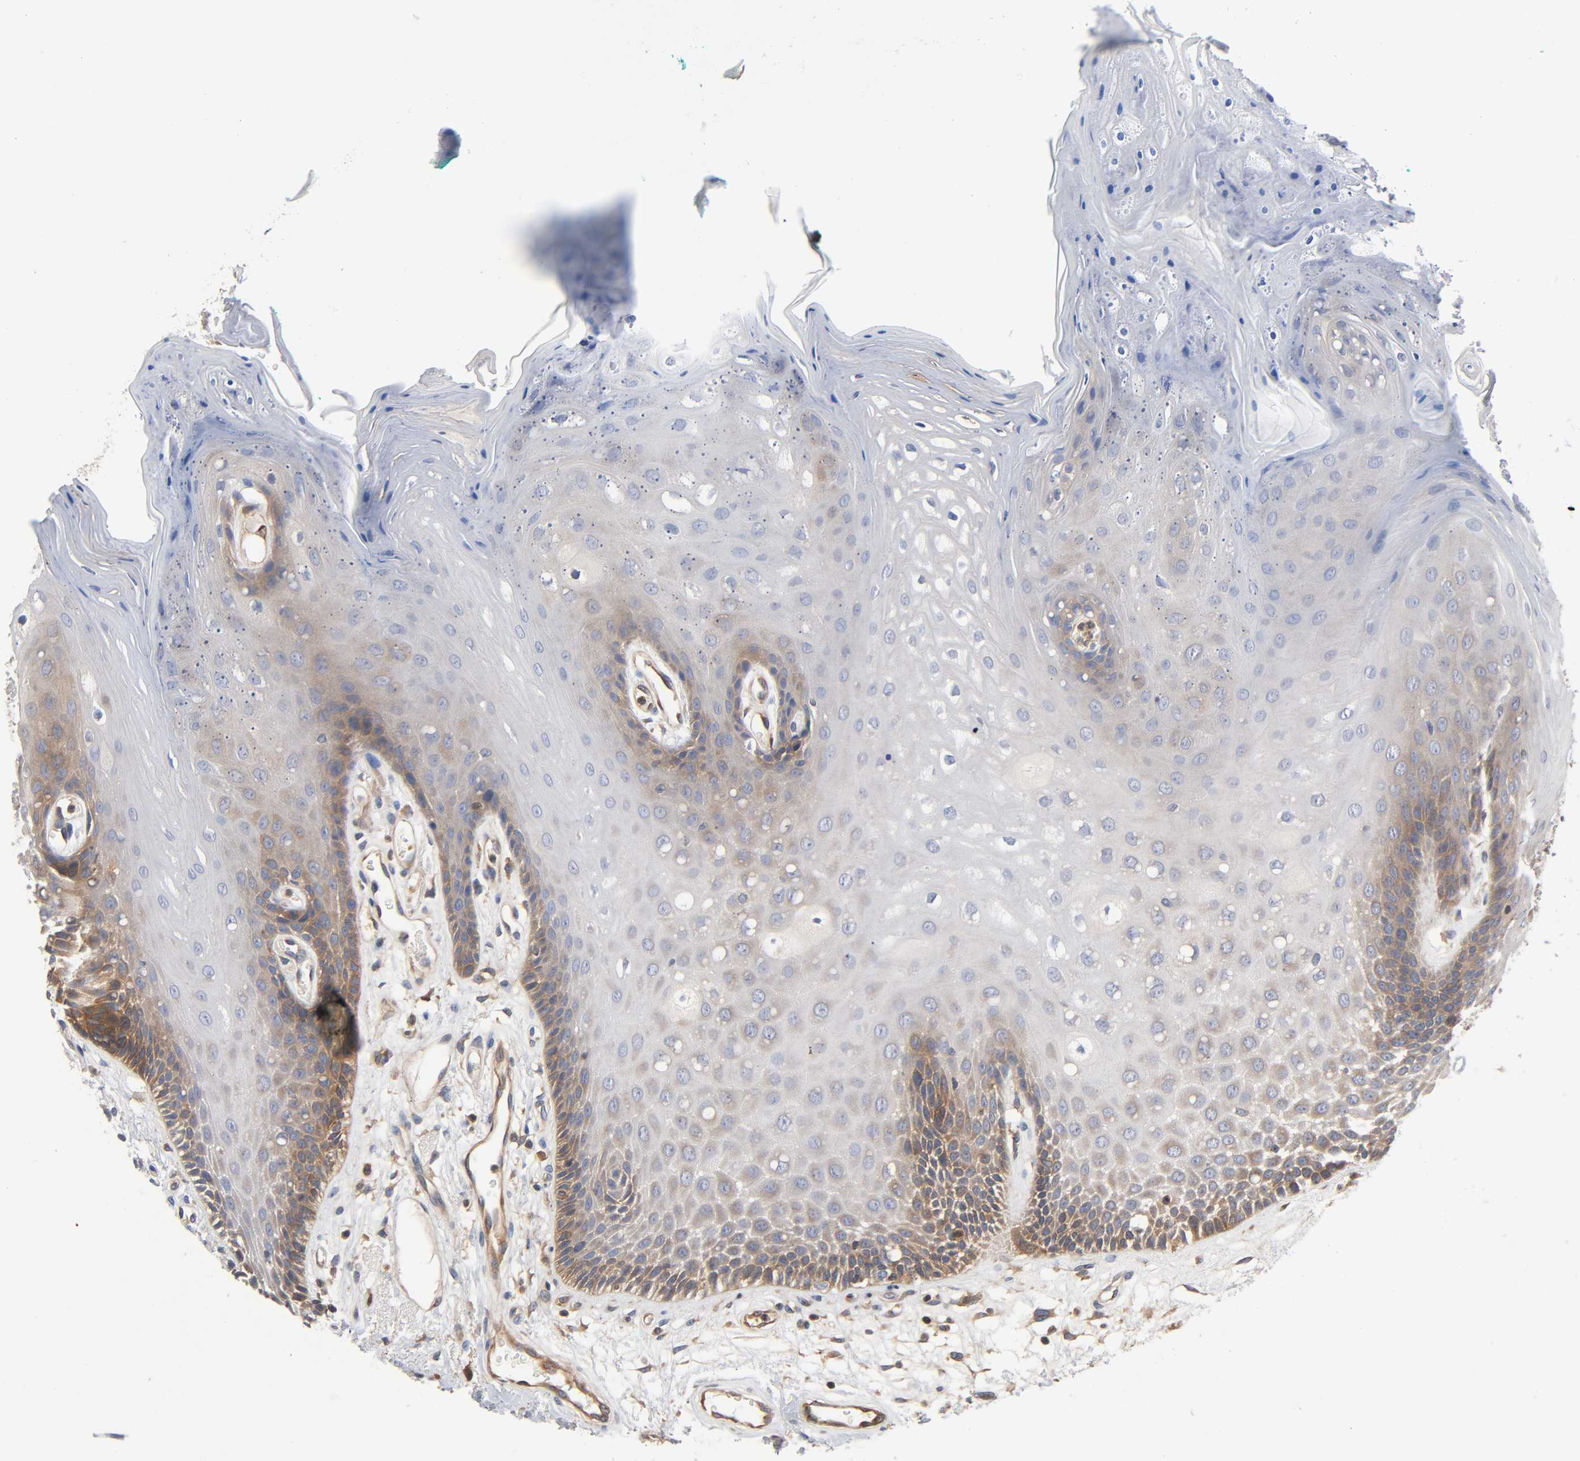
{"staining": {"intensity": "moderate", "quantity": "25%-75%", "location": "cytoplasmic/membranous"}, "tissue": "oral mucosa", "cell_type": "Squamous epithelial cells", "image_type": "normal", "snomed": [{"axis": "morphology", "description": "Normal tissue, NOS"}, {"axis": "morphology", "description": "Squamous cell carcinoma, NOS"}, {"axis": "topography", "description": "Skeletal muscle"}, {"axis": "topography", "description": "Oral tissue"}, {"axis": "topography", "description": "Head-Neck"}], "caption": "Immunohistochemistry (IHC) (DAB) staining of benign oral mucosa reveals moderate cytoplasmic/membranous protein expression in about 25%-75% of squamous epithelial cells. The protein is shown in brown color, while the nuclei are stained blue.", "gene": "PRKAB1", "patient": {"sex": "female", "age": 84}}